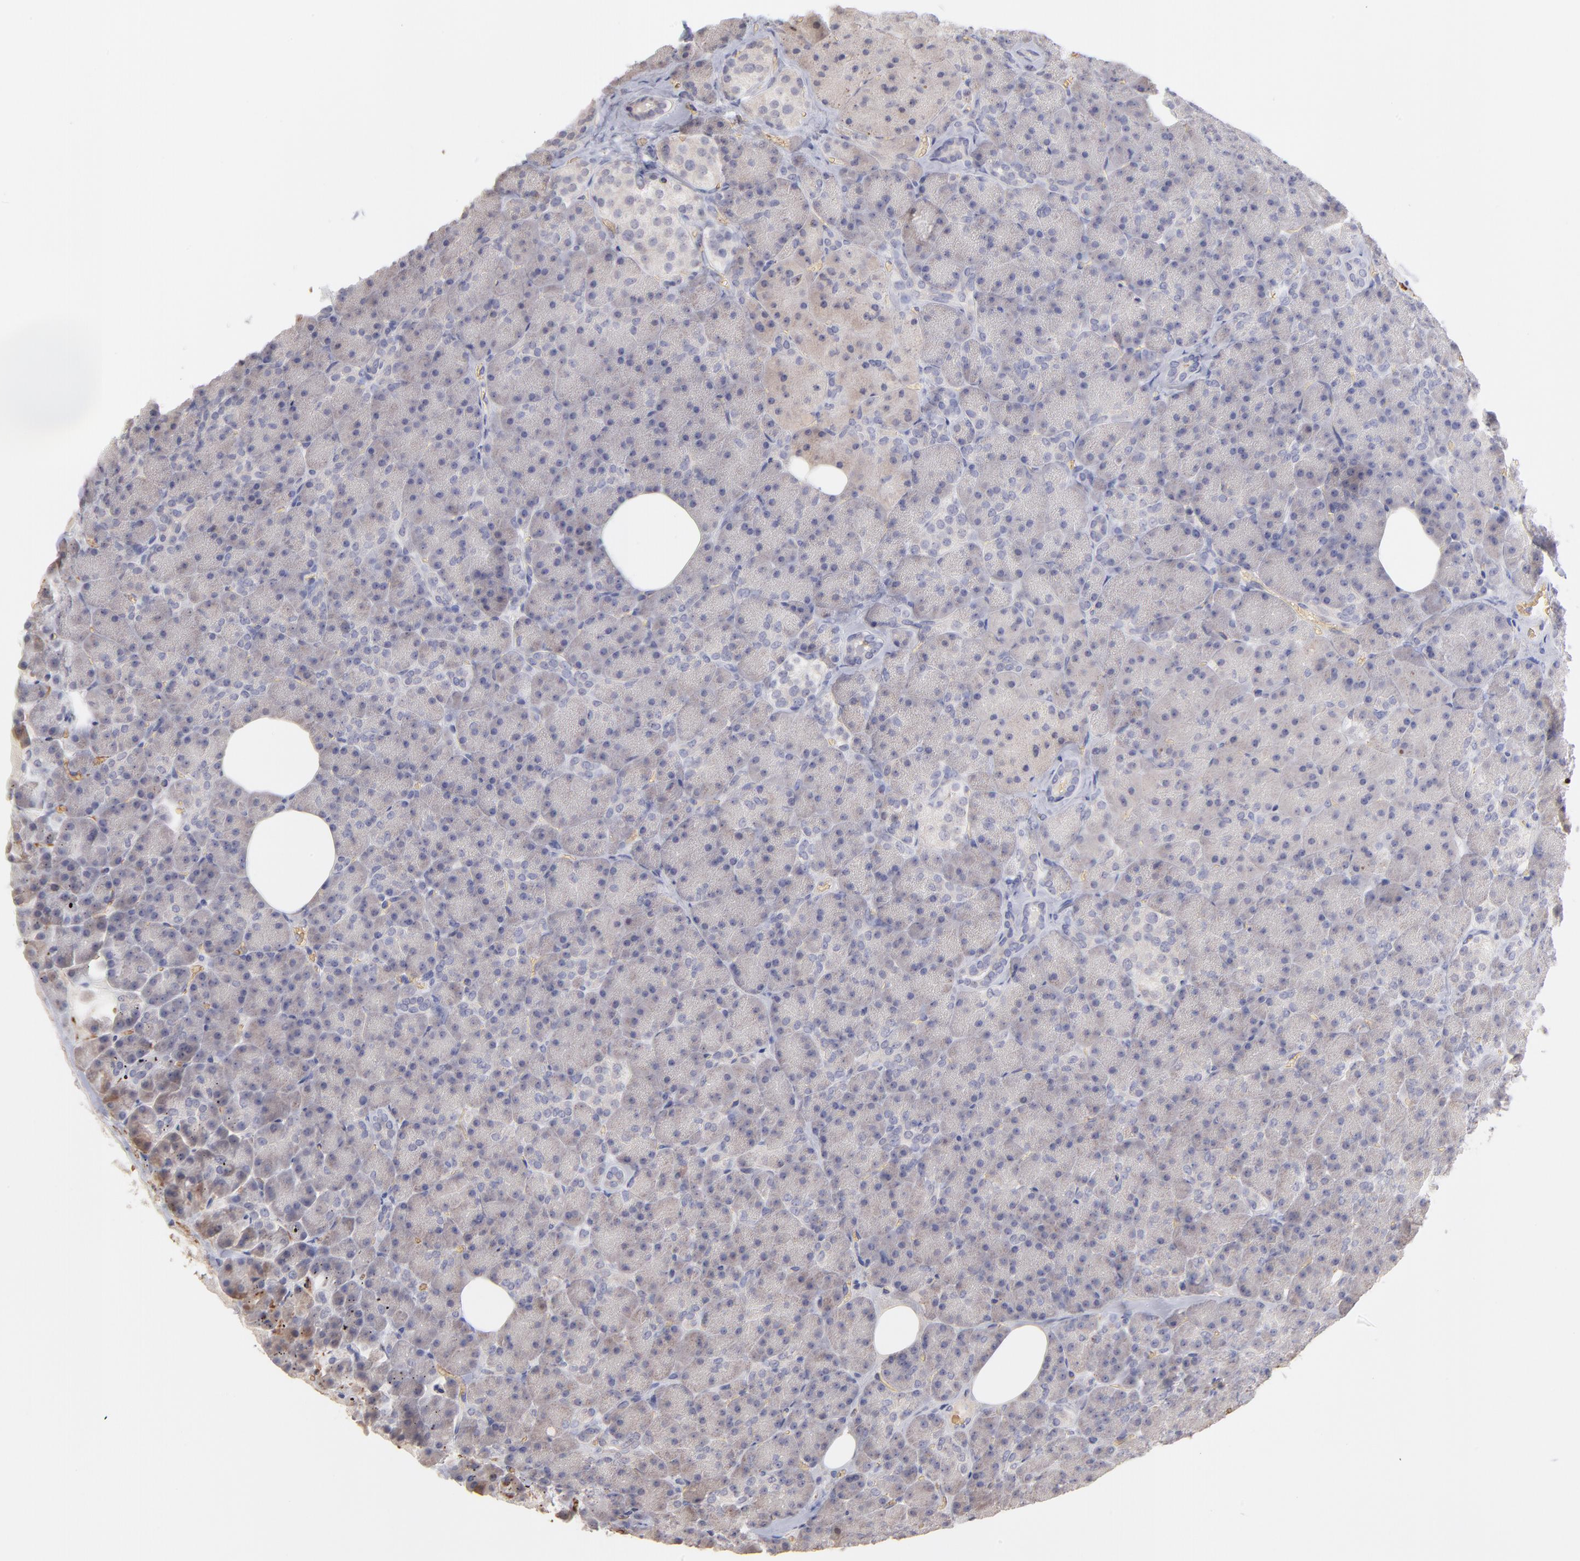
{"staining": {"intensity": "weak", "quantity": ">75%", "location": "cytoplasmic/membranous"}, "tissue": "pancreas", "cell_type": "Exocrine glandular cells", "image_type": "normal", "snomed": [{"axis": "morphology", "description": "Normal tissue, NOS"}, {"axis": "topography", "description": "Pancreas"}], "caption": "Weak cytoplasmic/membranous positivity is appreciated in about >75% of exocrine glandular cells in unremarkable pancreas.", "gene": "F13B", "patient": {"sex": "female", "age": 35}}